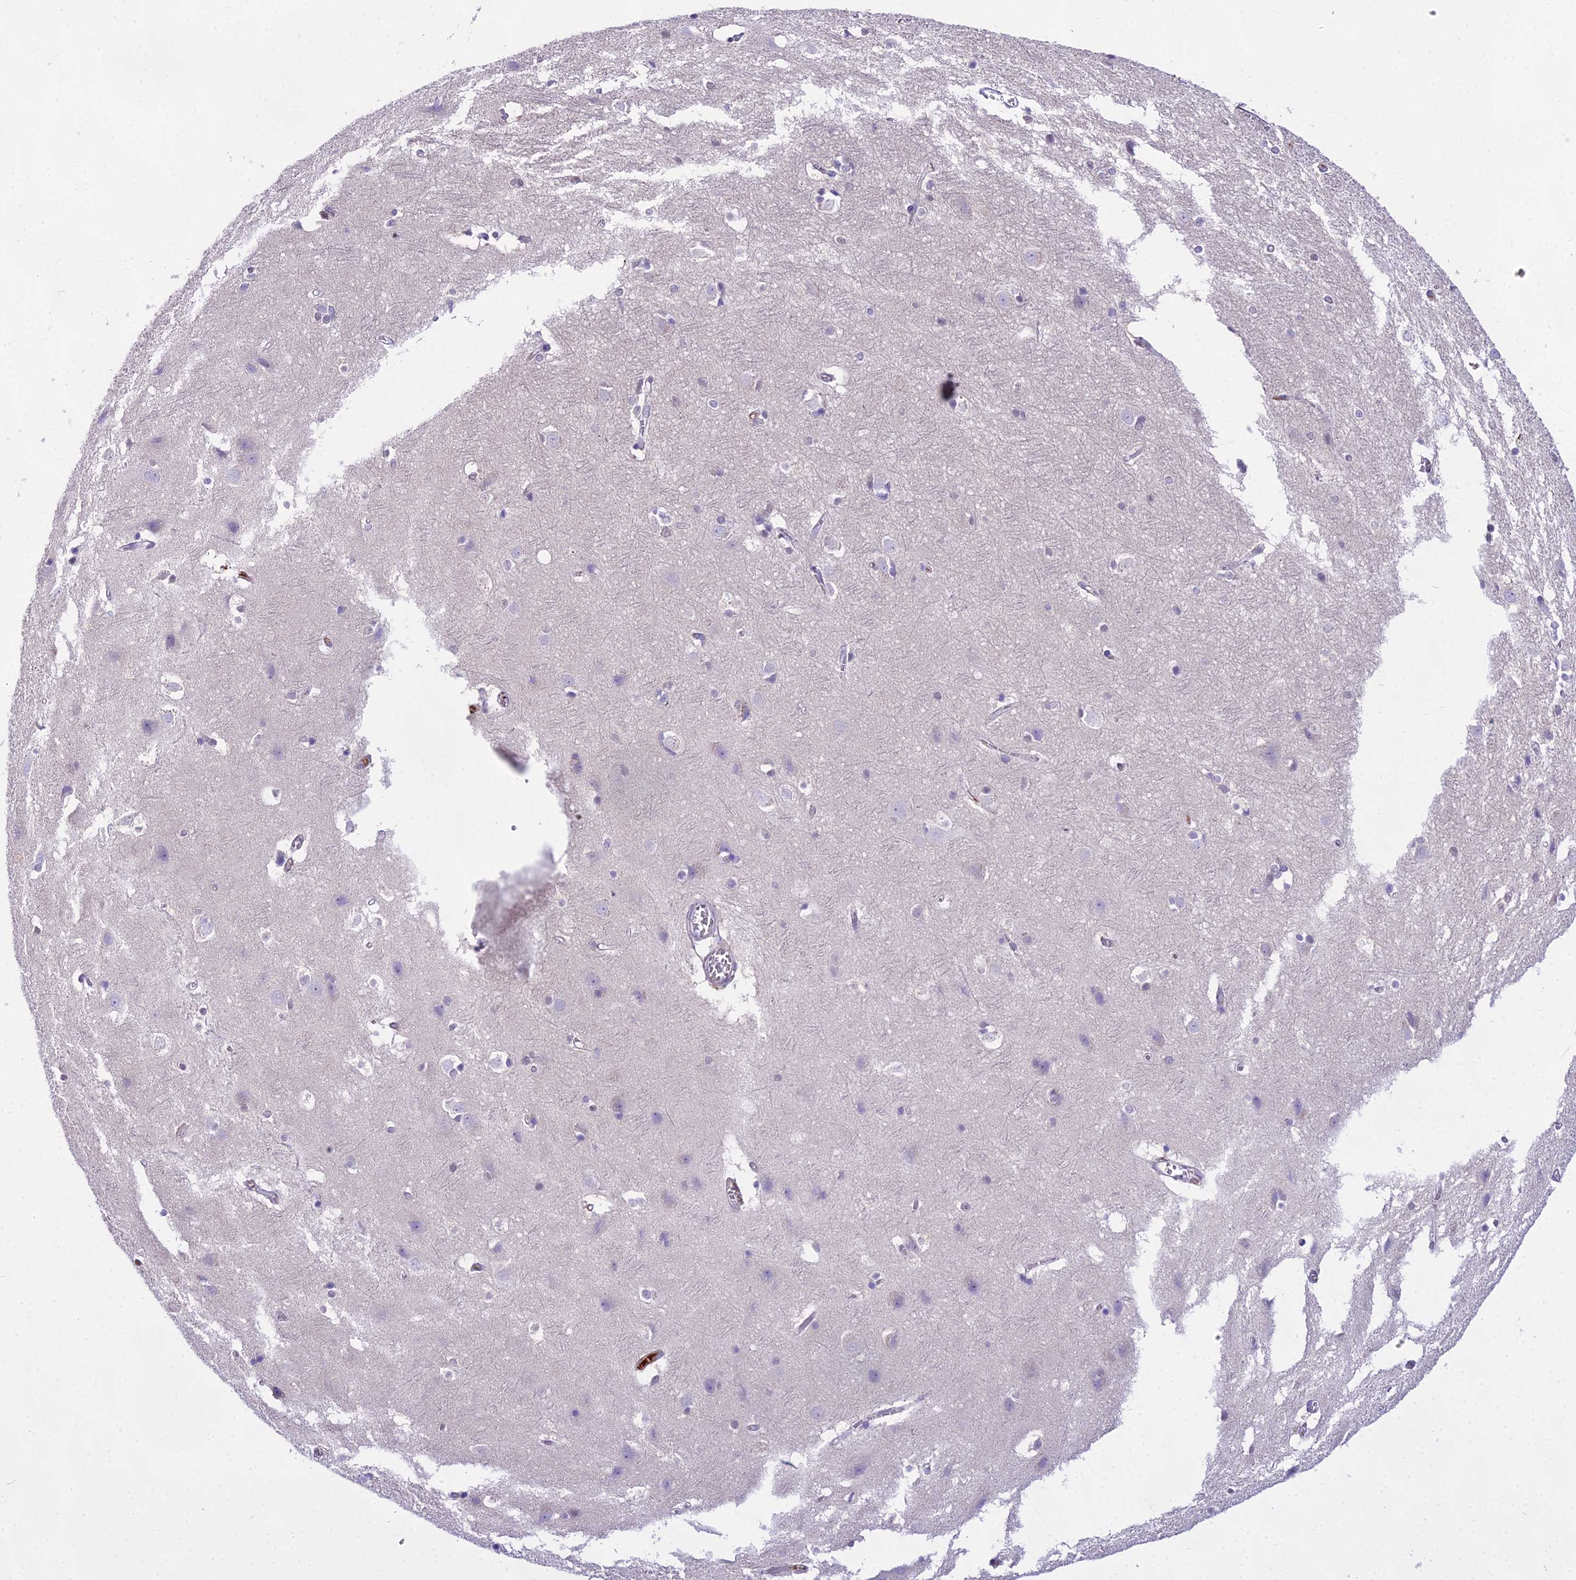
{"staining": {"intensity": "negative", "quantity": "none", "location": "none"}, "tissue": "cerebral cortex", "cell_type": "Endothelial cells", "image_type": "normal", "snomed": [{"axis": "morphology", "description": "Normal tissue, NOS"}, {"axis": "topography", "description": "Cerebral cortex"}], "caption": "Endothelial cells show no significant protein positivity in benign cerebral cortex. (Brightfield microscopy of DAB (3,3'-diaminobenzidine) immunohistochemistry at high magnification).", "gene": "MAT2A", "patient": {"sex": "male", "age": 54}}